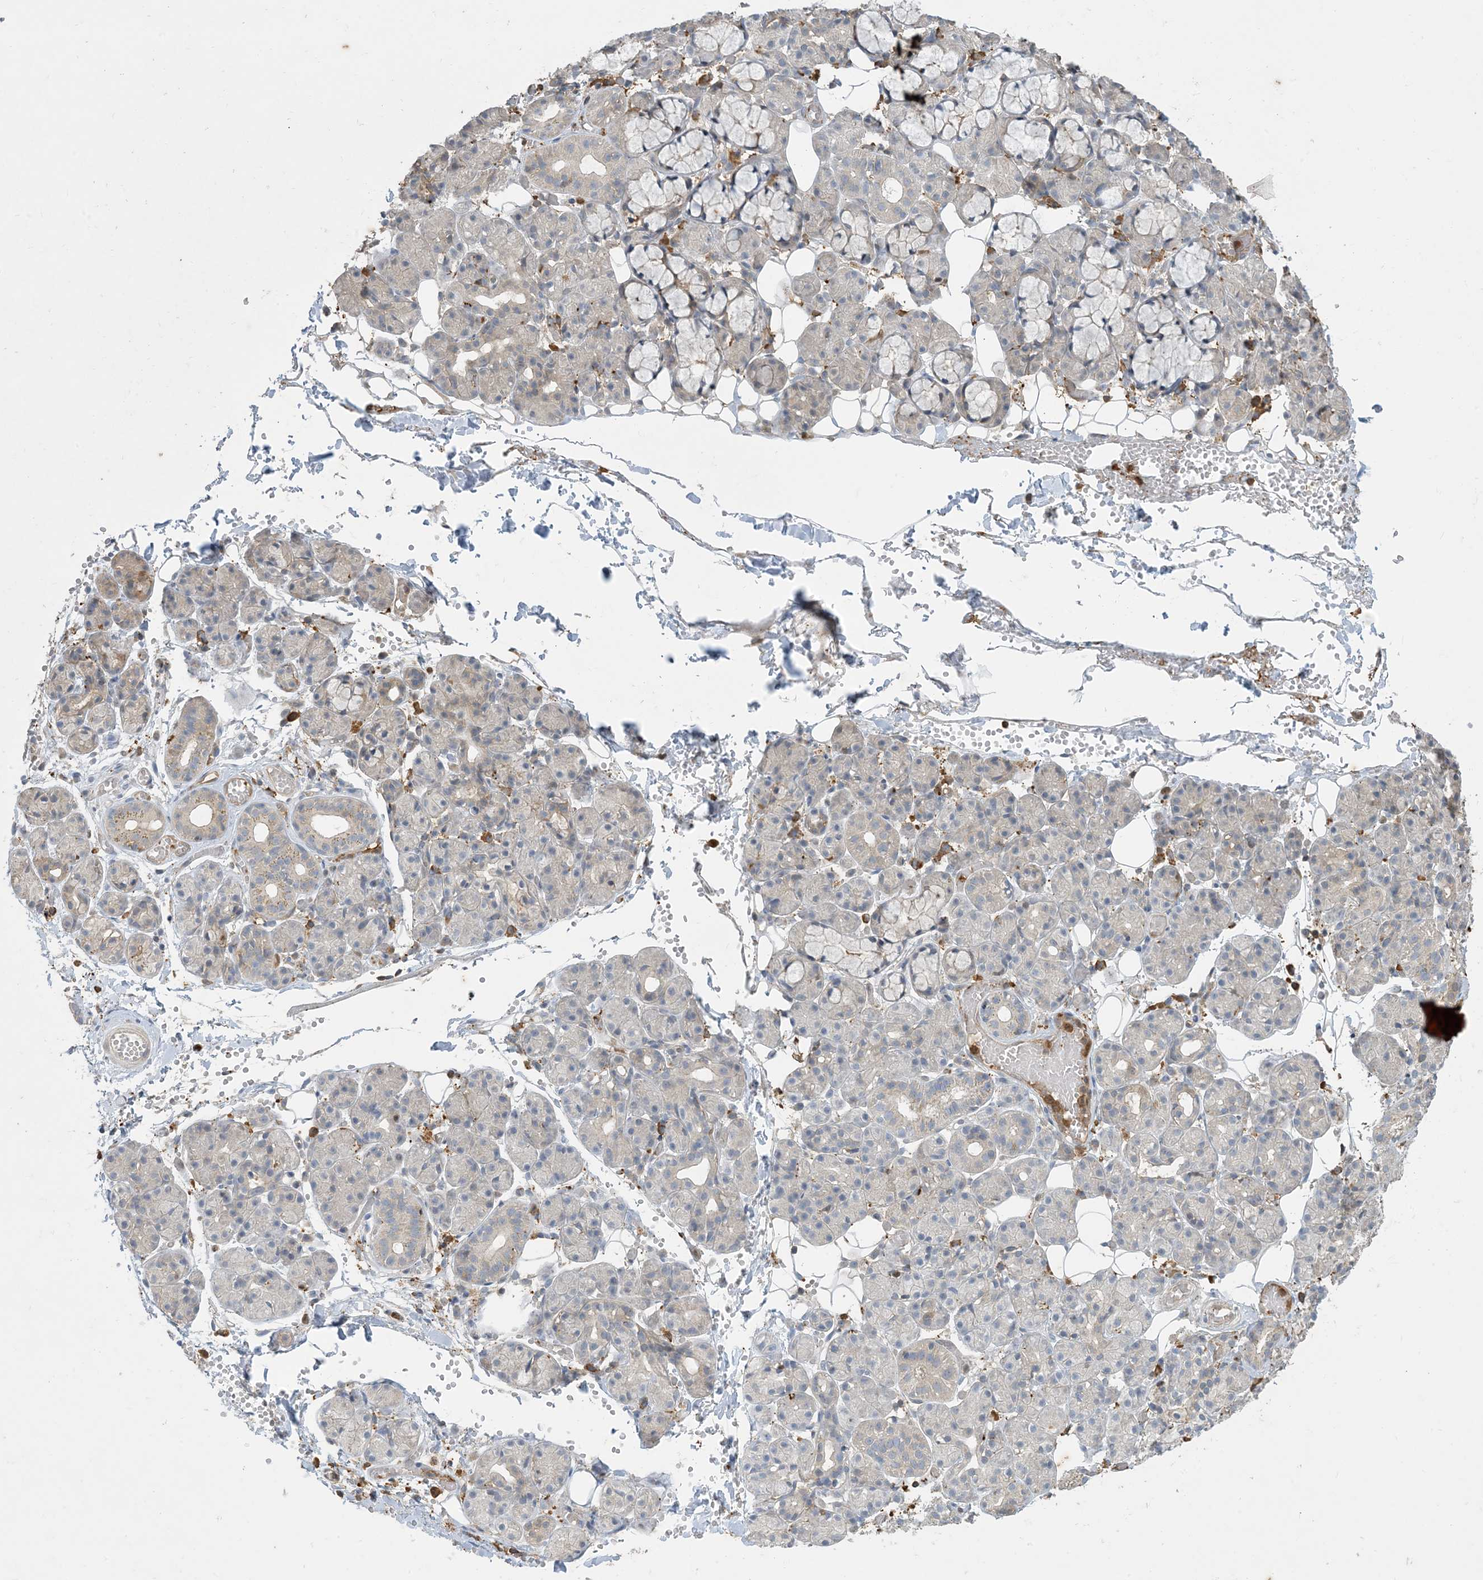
{"staining": {"intensity": "negative", "quantity": "none", "location": "none"}, "tissue": "salivary gland", "cell_type": "Glandular cells", "image_type": "normal", "snomed": [{"axis": "morphology", "description": "Normal tissue, NOS"}, {"axis": "topography", "description": "Salivary gland"}], "caption": "The photomicrograph reveals no significant staining in glandular cells of salivary gland.", "gene": "TMSB4X", "patient": {"sex": "male", "age": 63}}